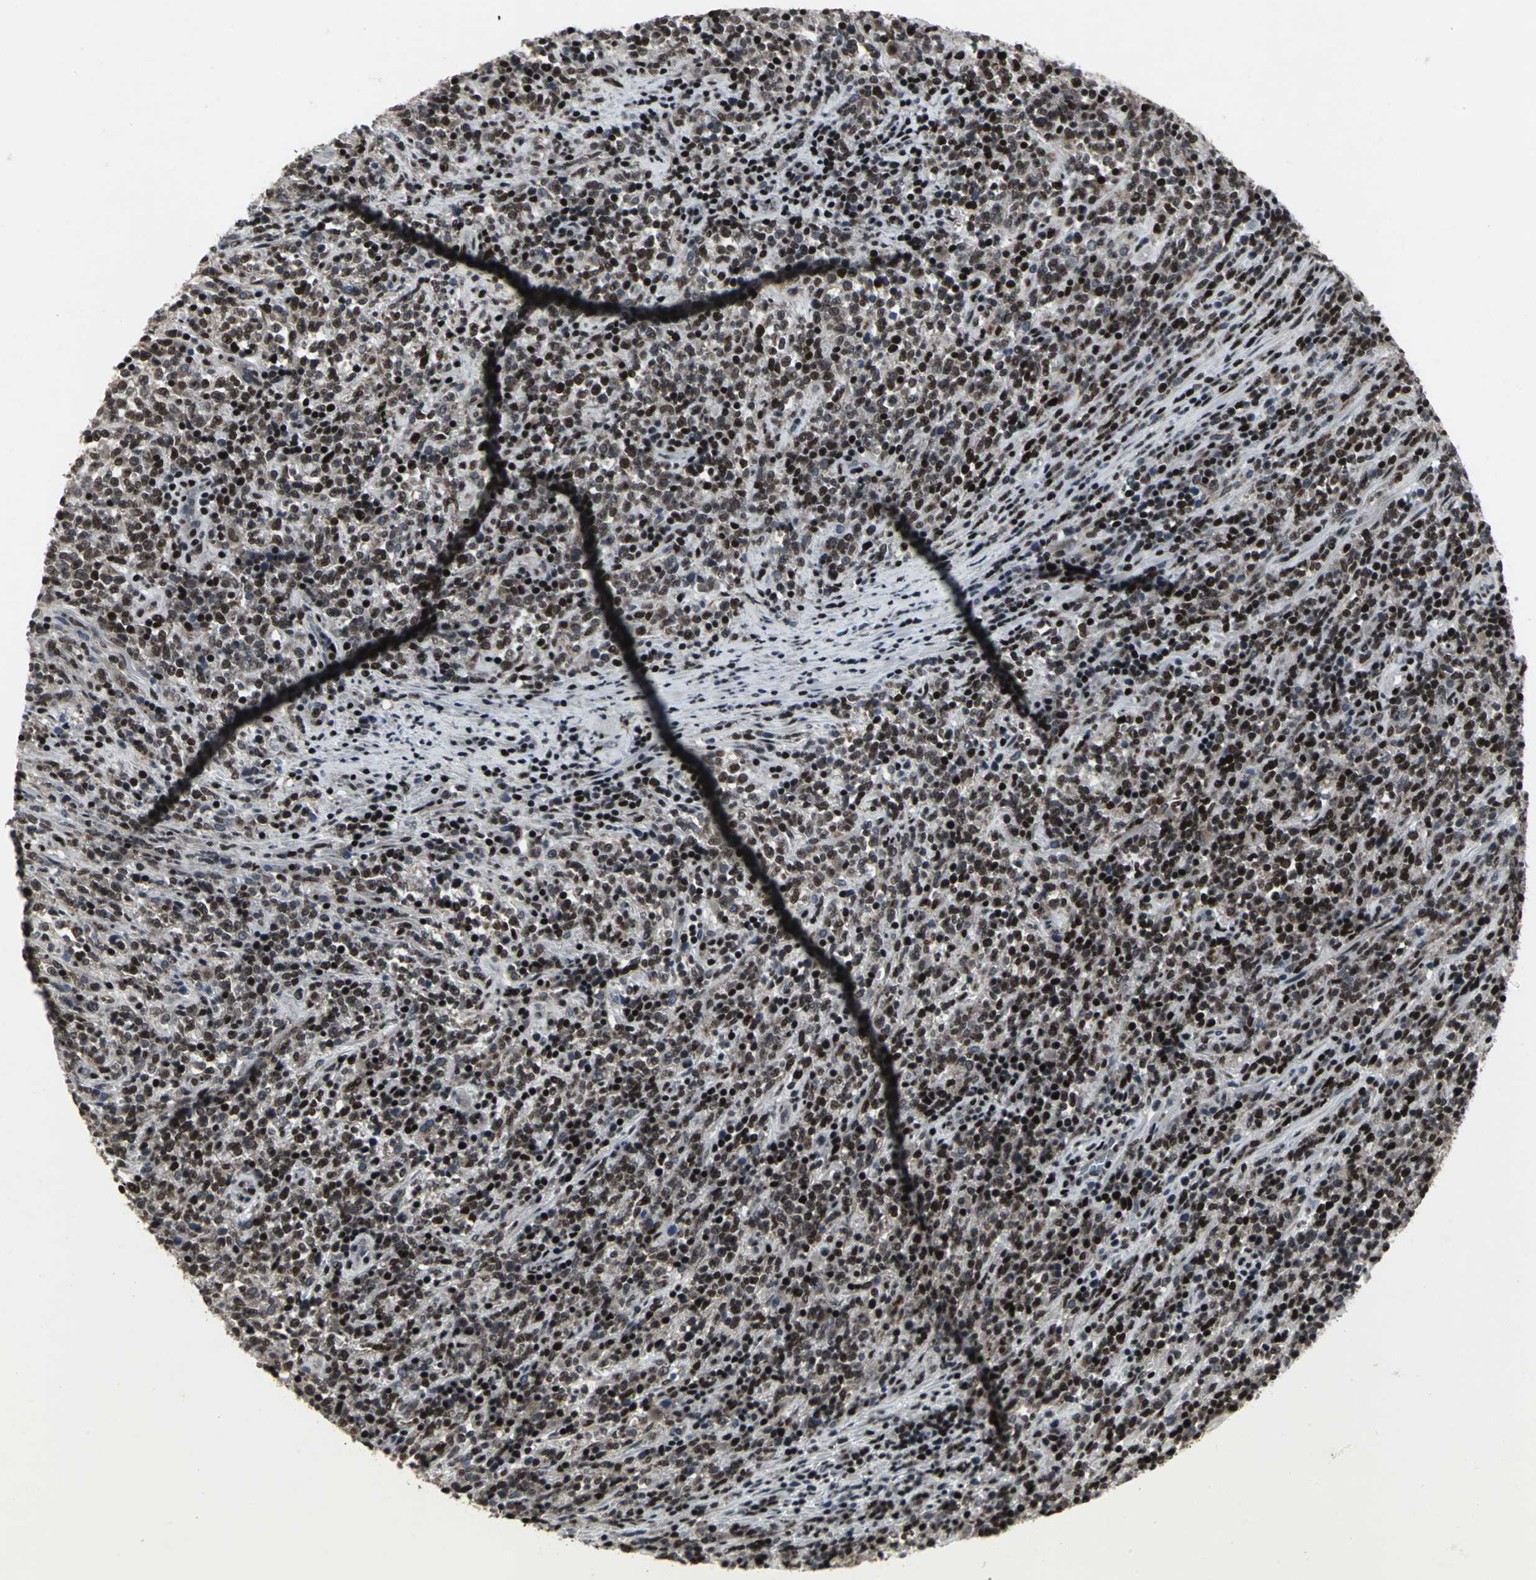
{"staining": {"intensity": "strong", "quantity": ">75%", "location": "nuclear"}, "tissue": "lymphoma", "cell_type": "Tumor cells", "image_type": "cancer", "snomed": [{"axis": "morphology", "description": "Malignant lymphoma, non-Hodgkin's type, High grade"}, {"axis": "topography", "description": "Soft tissue"}], "caption": "Immunohistochemical staining of human high-grade malignant lymphoma, non-Hodgkin's type shows high levels of strong nuclear positivity in about >75% of tumor cells. The protein of interest is shown in brown color, while the nuclei are stained blue.", "gene": "SRF", "patient": {"sex": "male", "age": 18}}